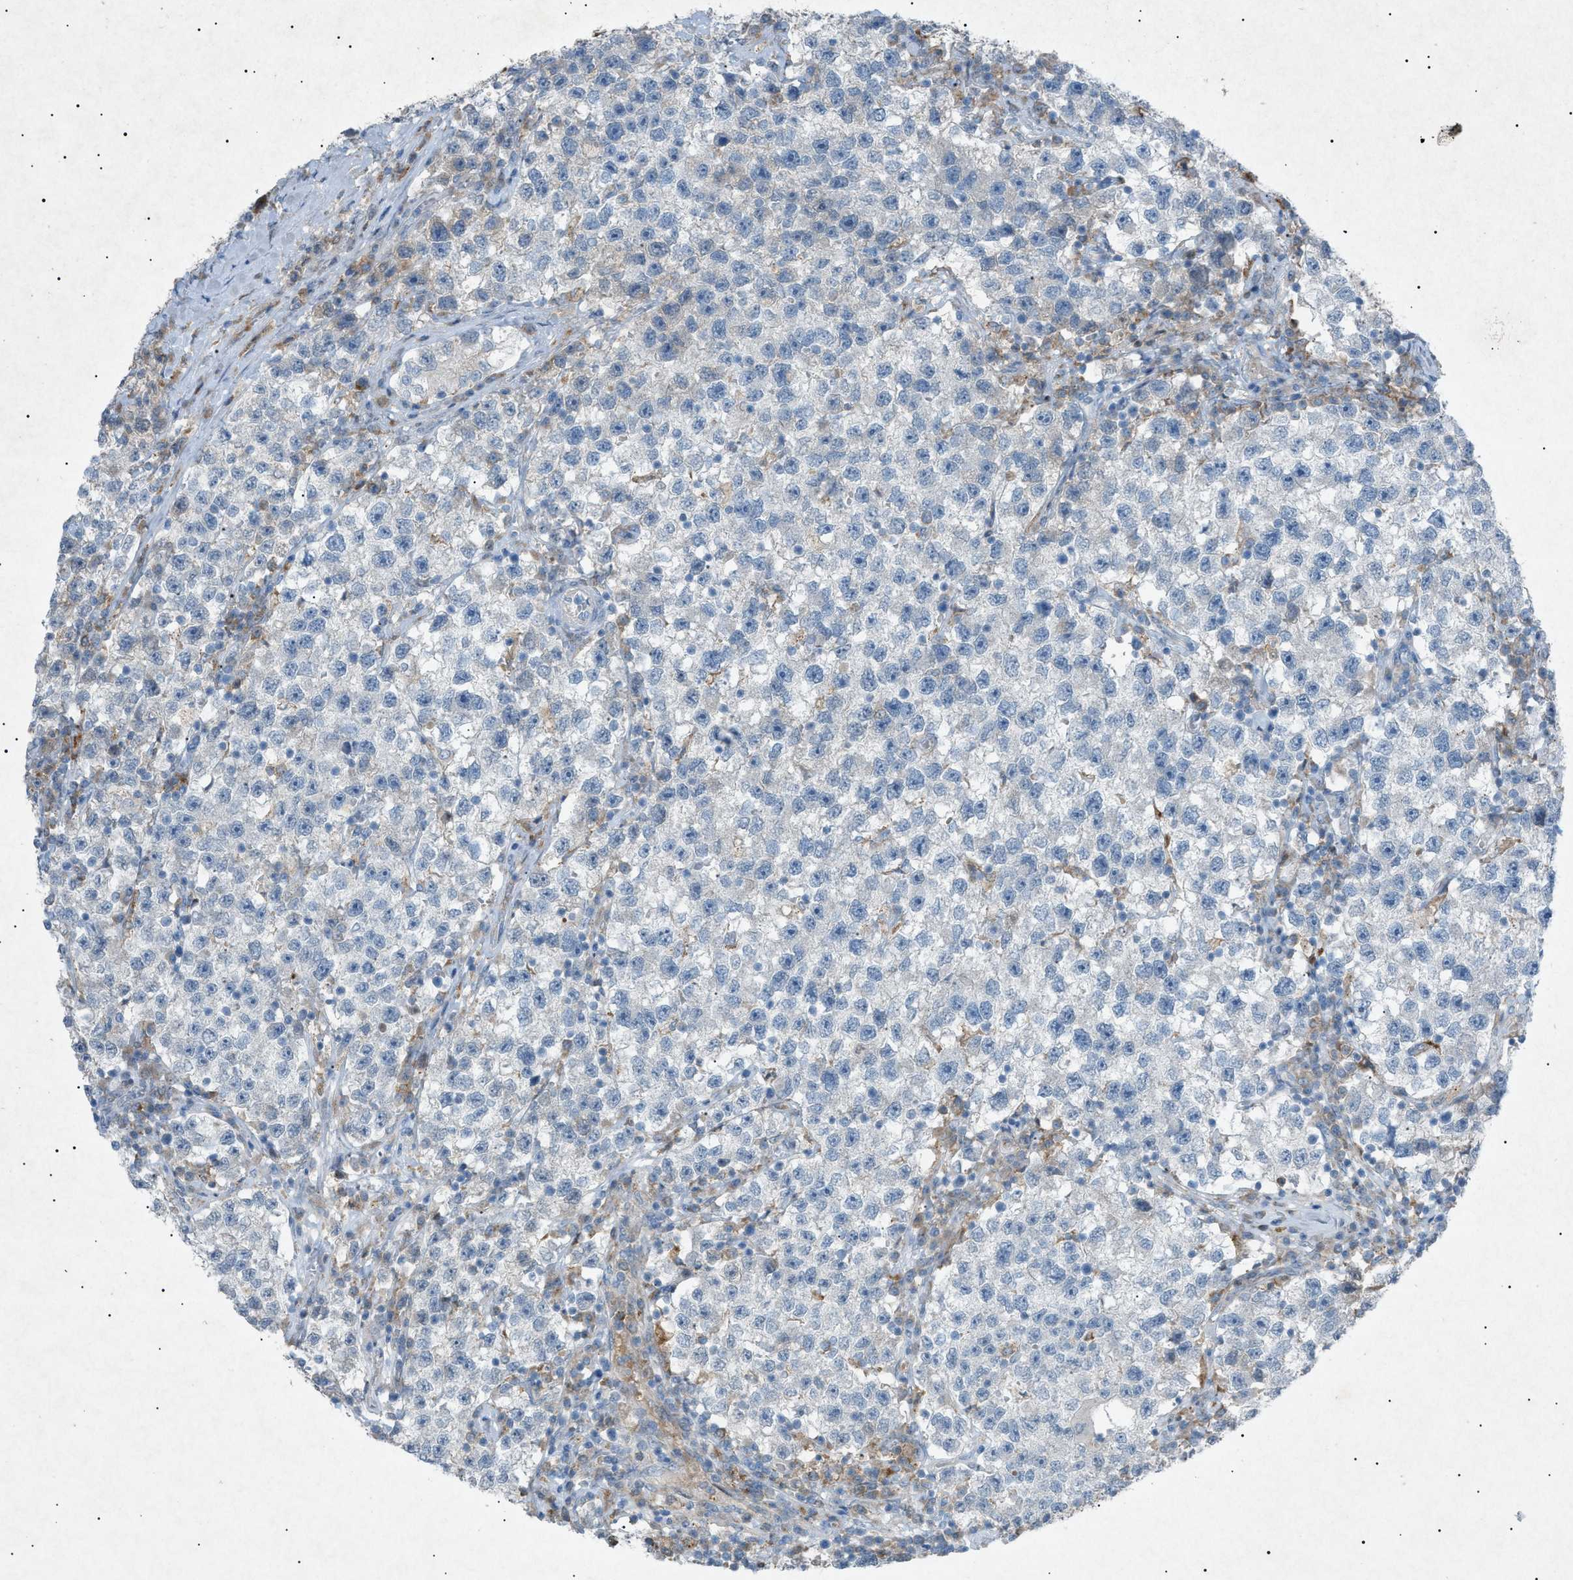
{"staining": {"intensity": "negative", "quantity": "none", "location": "none"}, "tissue": "testis cancer", "cell_type": "Tumor cells", "image_type": "cancer", "snomed": [{"axis": "morphology", "description": "Seminoma, NOS"}, {"axis": "topography", "description": "Testis"}], "caption": "An immunohistochemistry (IHC) photomicrograph of testis cancer is shown. There is no staining in tumor cells of testis cancer.", "gene": "BTK", "patient": {"sex": "male", "age": 22}}